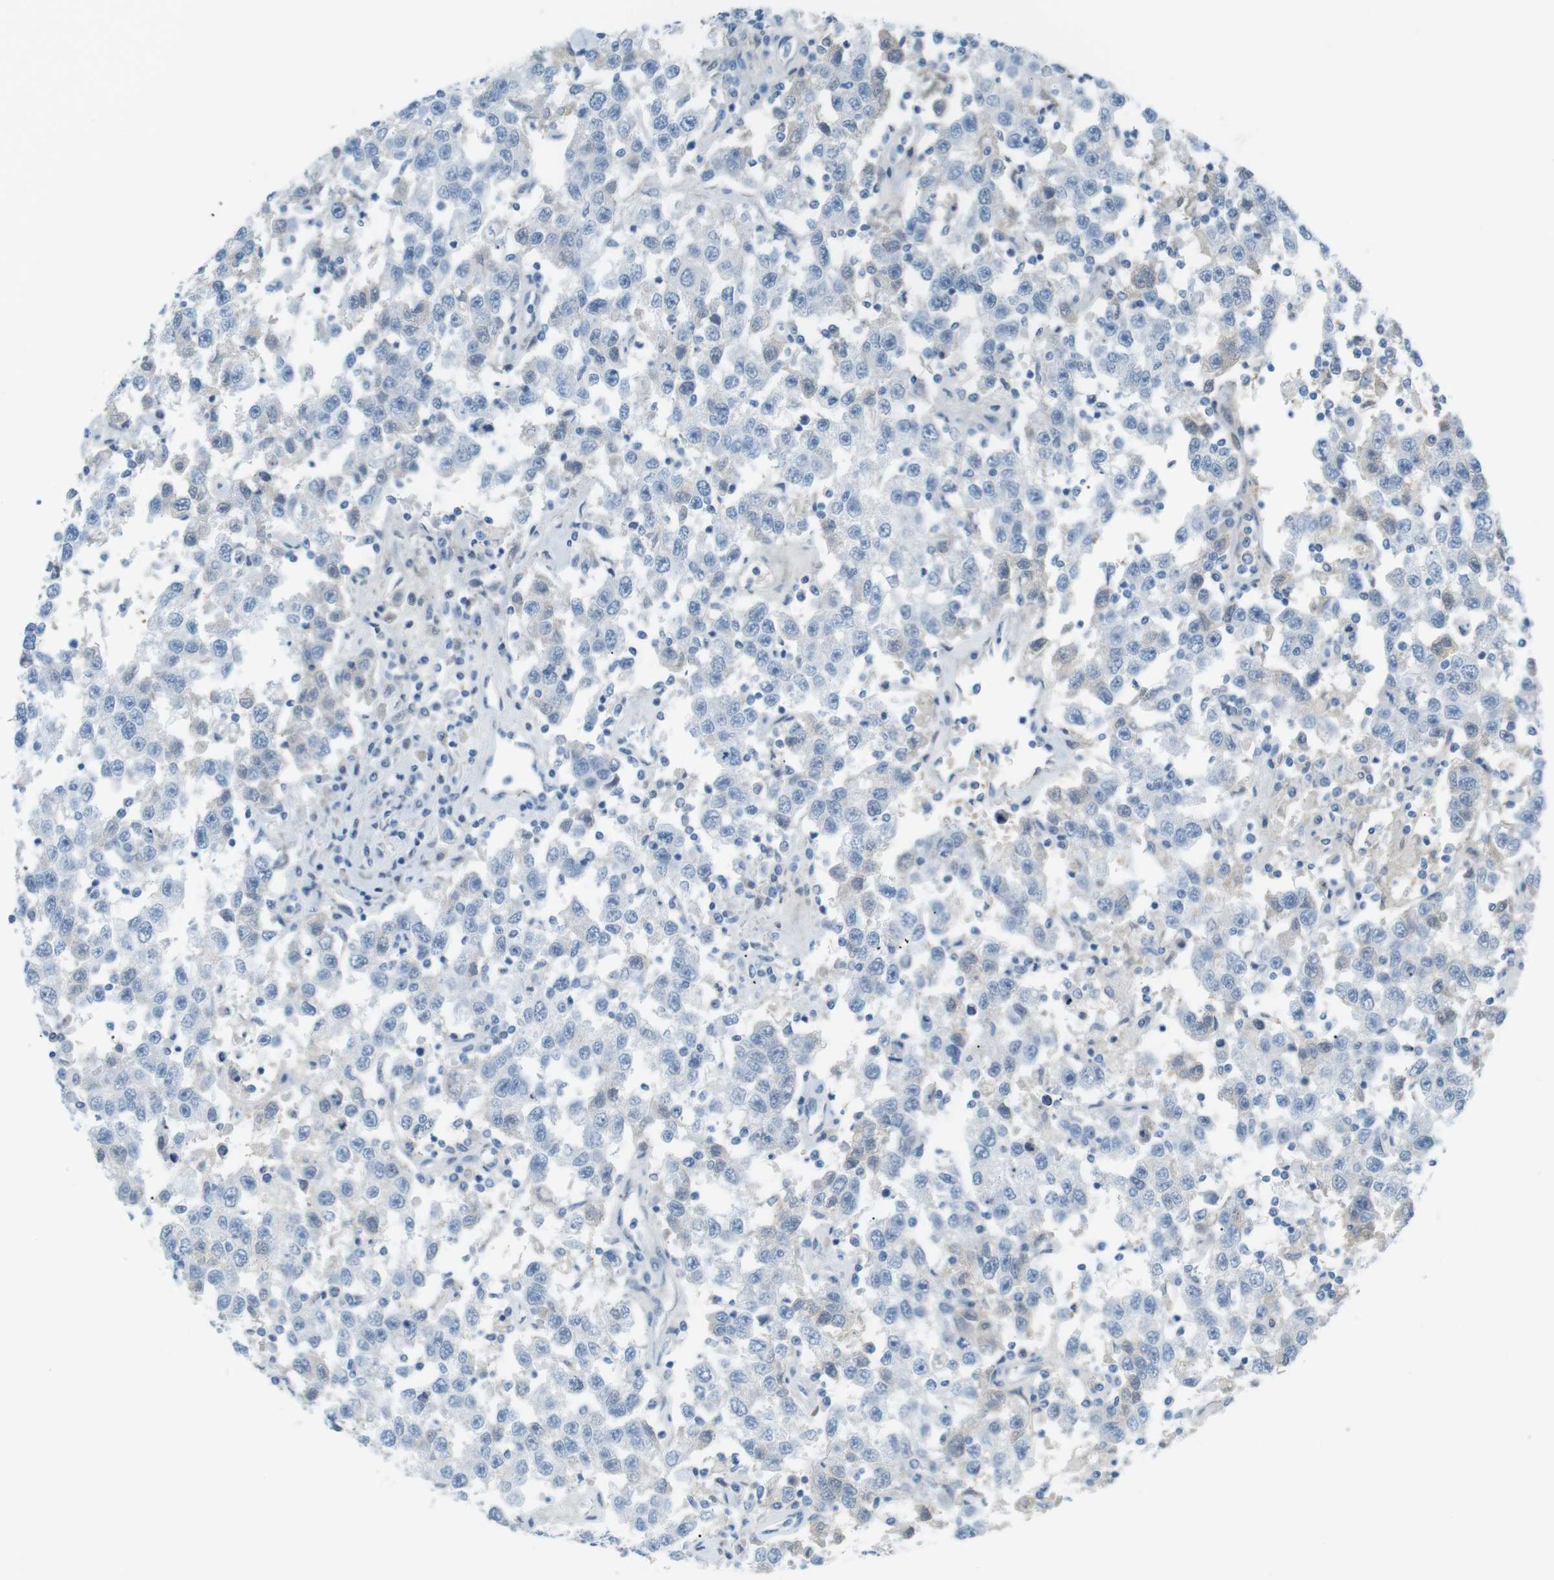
{"staining": {"intensity": "negative", "quantity": "none", "location": "none"}, "tissue": "testis cancer", "cell_type": "Tumor cells", "image_type": "cancer", "snomed": [{"axis": "morphology", "description": "Seminoma, NOS"}, {"axis": "topography", "description": "Testis"}], "caption": "Immunohistochemistry of testis seminoma displays no staining in tumor cells.", "gene": "AZGP1", "patient": {"sex": "male", "age": 41}}